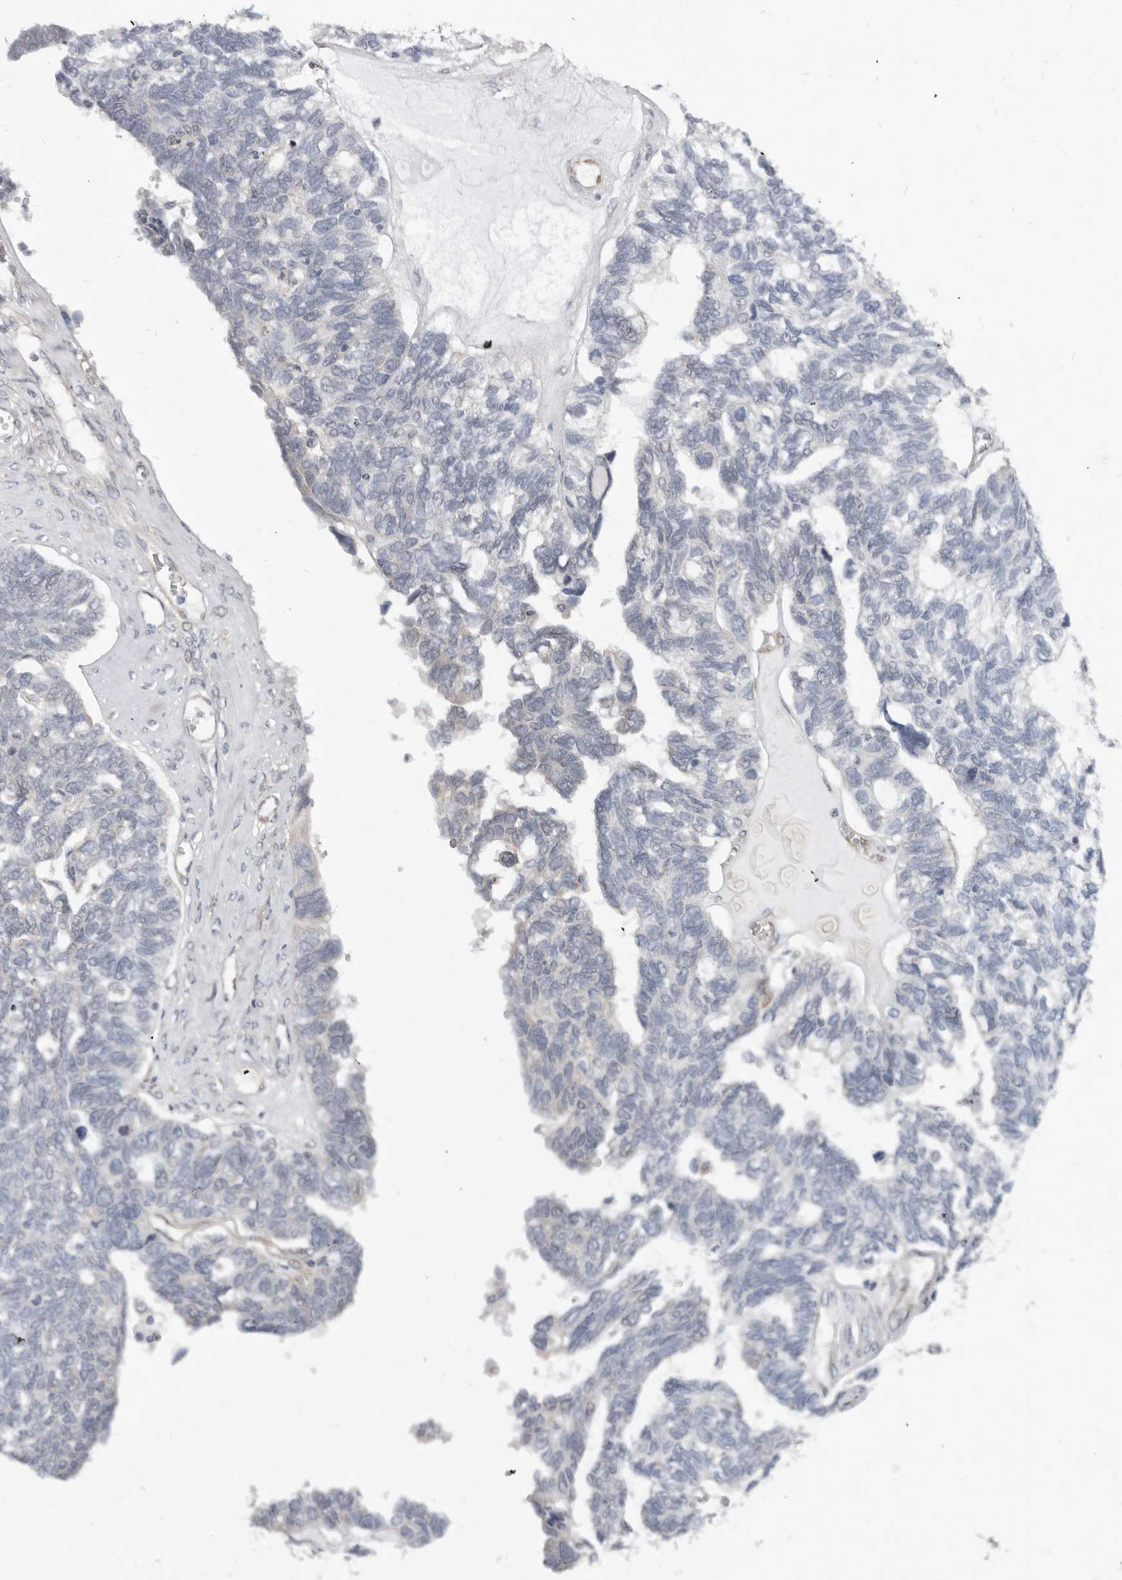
{"staining": {"intensity": "negative", "quantity": "none", "location": "none"}, "tissue": "ovarian cancer", "cell_type": "Tumor cells", "image_type": "cancer", "snomed": [{"axis": "morphology", "description": "Cystadenocarcinoma, serous, NOS"}, {"axis": "topography", "description": "Ovary"}], "caption": "Ovarian serous cystadenocarcinoma was stained to show a protein in brown. There is no significant expression in tumor cells. Nuclei are stained in blue.", "gene": "SBDS", "patient": {"sex": "female", "age": 79}}